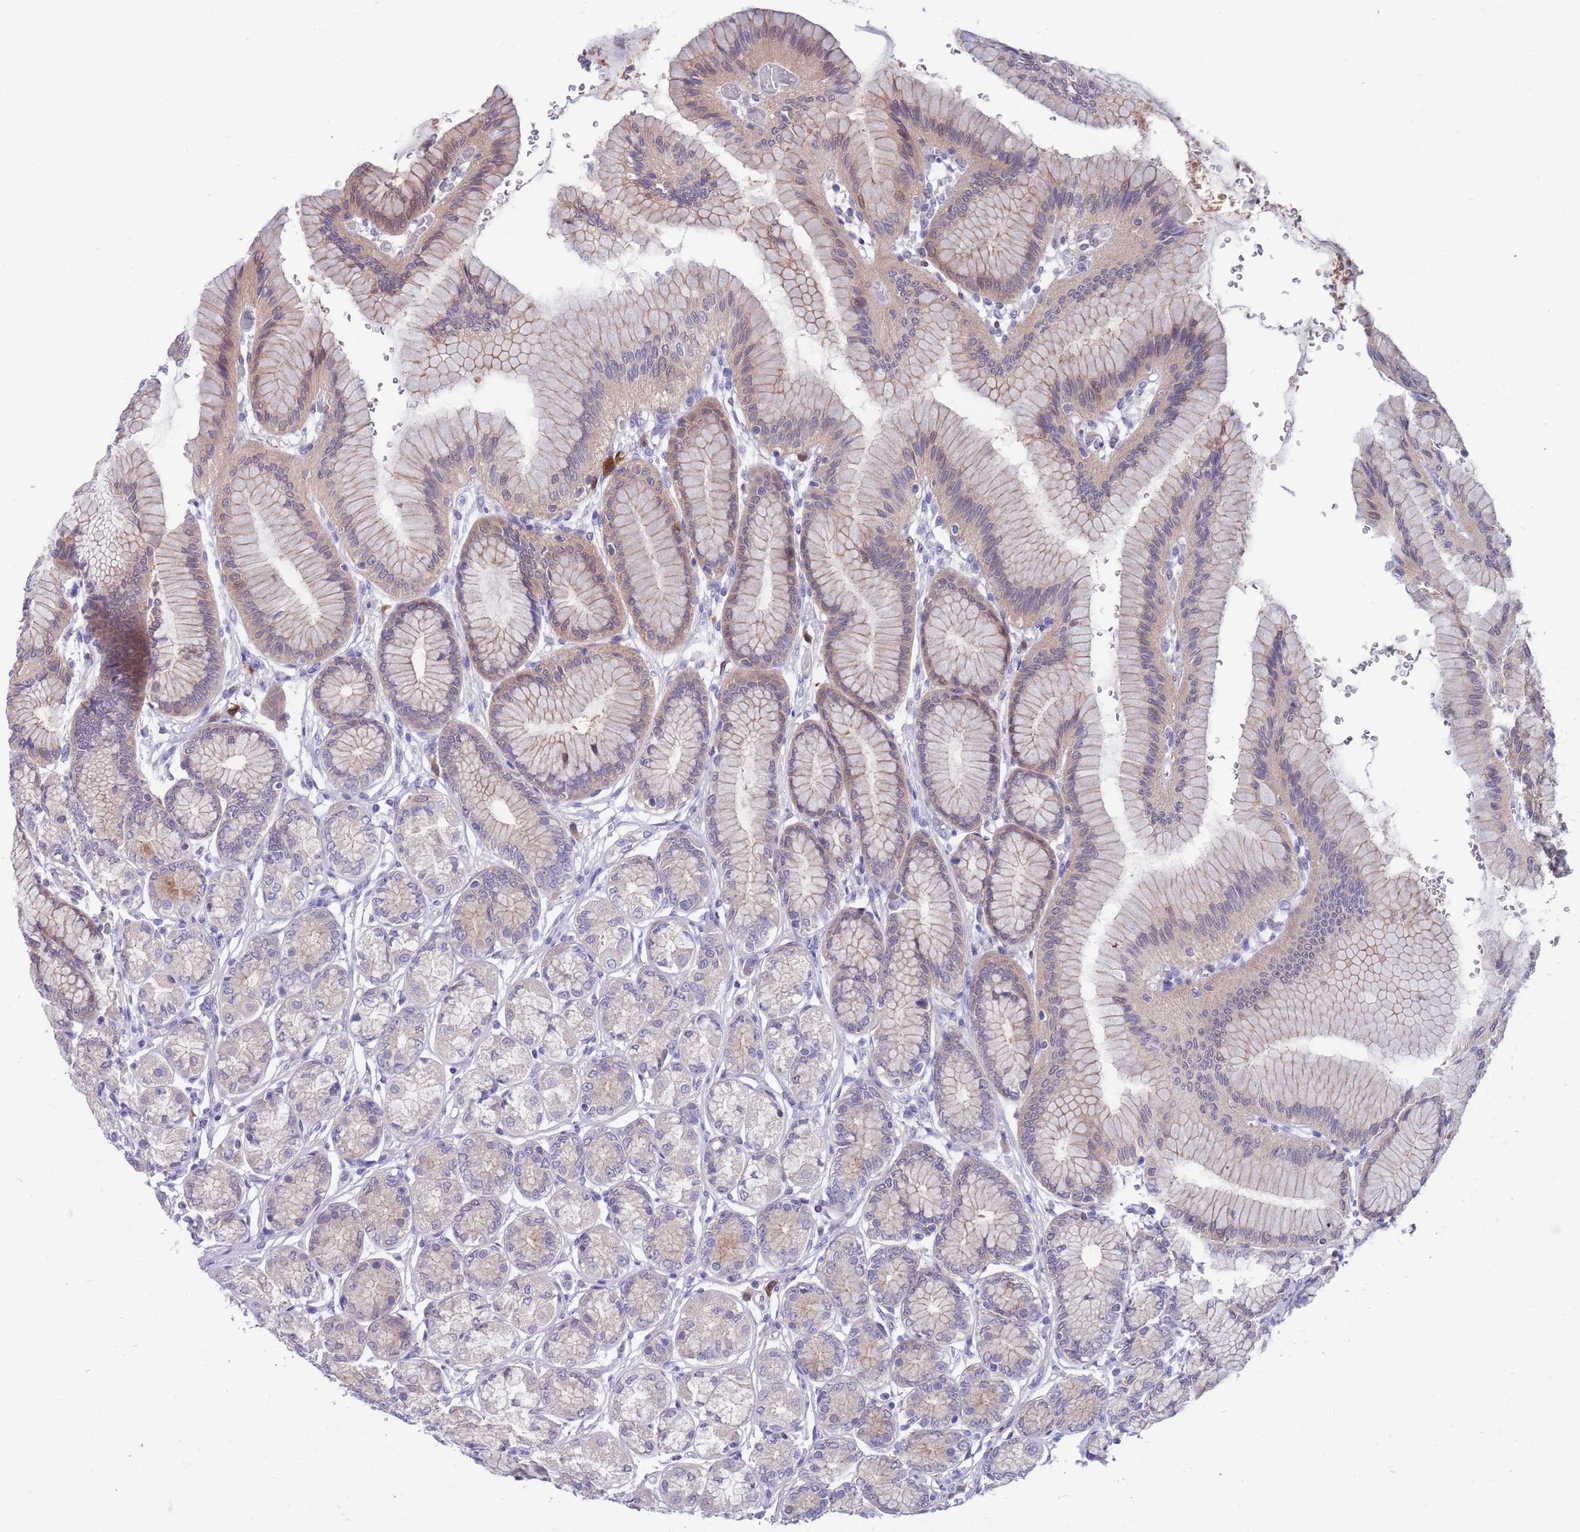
{"staining": {"intensity": "moderate", "quantity": "25%-75%", "location": "cytoplasmic/membranous"}, "tissue": "stomach", "cell_type": "Glandular cells", "image_type": "normal", "snomed": [{"axis": "morphology", "description": "Normal tissue, NOS"}, {"axis": "morphology", "description": "Adenocarcinoma, NOS"}, {"axis": "morphology", "description": "Adenocarcinoma, High grade"}, {"axis": "topography", "description": "Stomach, upper"}, {"axis": "topography", "description": "Stomach"}], "caption": "A medium amount of moderate cytoplasmic/membranous staining is seen in approximately 25%-75% of glandular cells in normal stomach.", "gene": "KLHL29", "patient": {"sex": "female", "age": 65}}